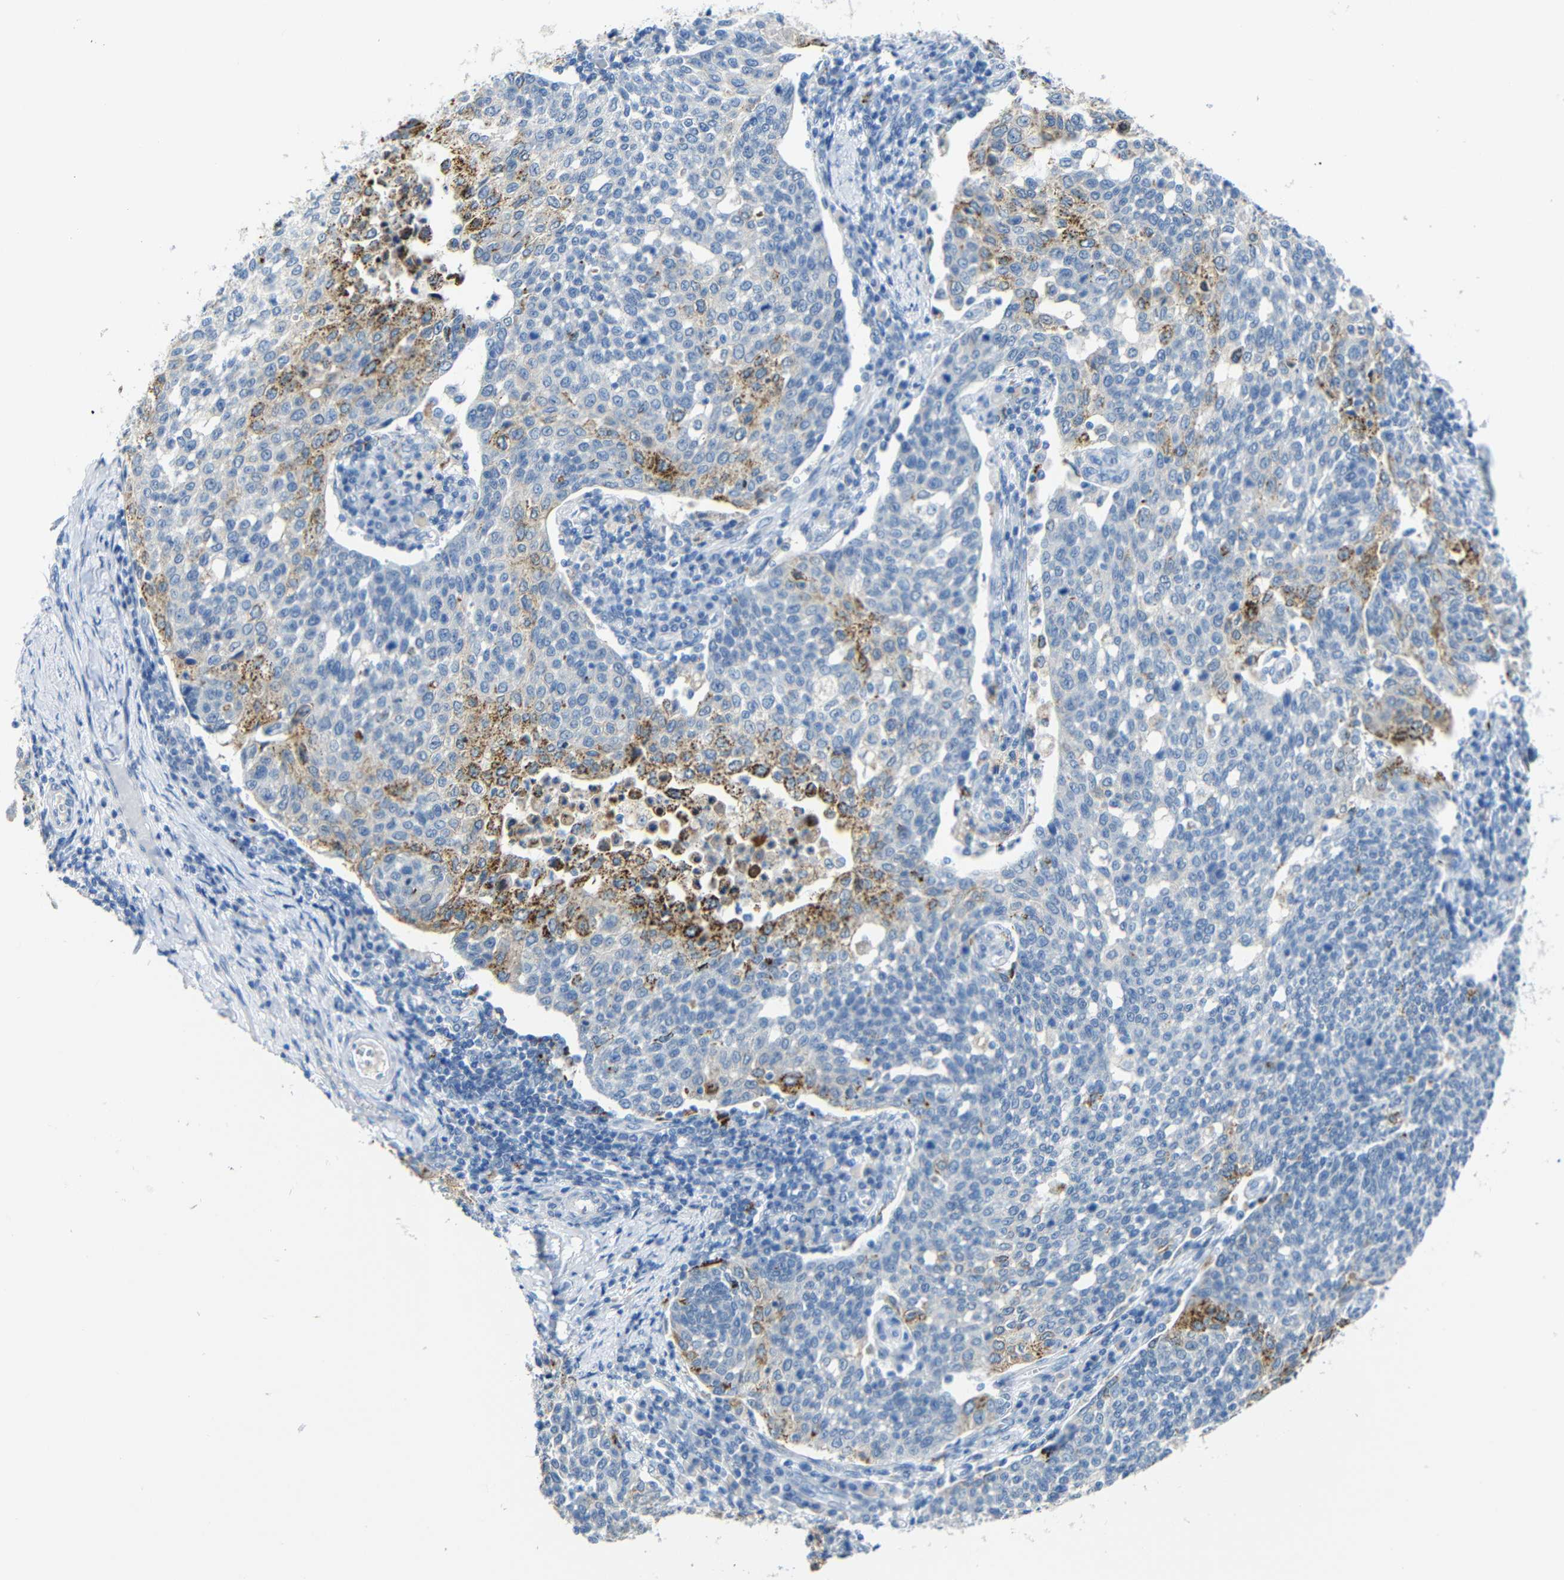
{"staining": {"intensity": "moderate", "quantity": "<25%", "location": "cytoplasmic/membranous"}, "tissue": "cervical cancer", "cell_type": "Tumor cells", "image_type": "cancer", "snomed": [{"axis": "morphology", "description": "Squamous cell carcinoma, NOS"}, {"axis": "topography", "description": "Cervix"}], "caption": "This photomicrograph displays immunohistochemistry (IHC) staining of human cervical cancer, with low moderate cytoplasmic/membranous positivity in approximately <25% of tumor cells.", "gene": "C15orf48", "patient": {"sex": "female", "age": 34}}